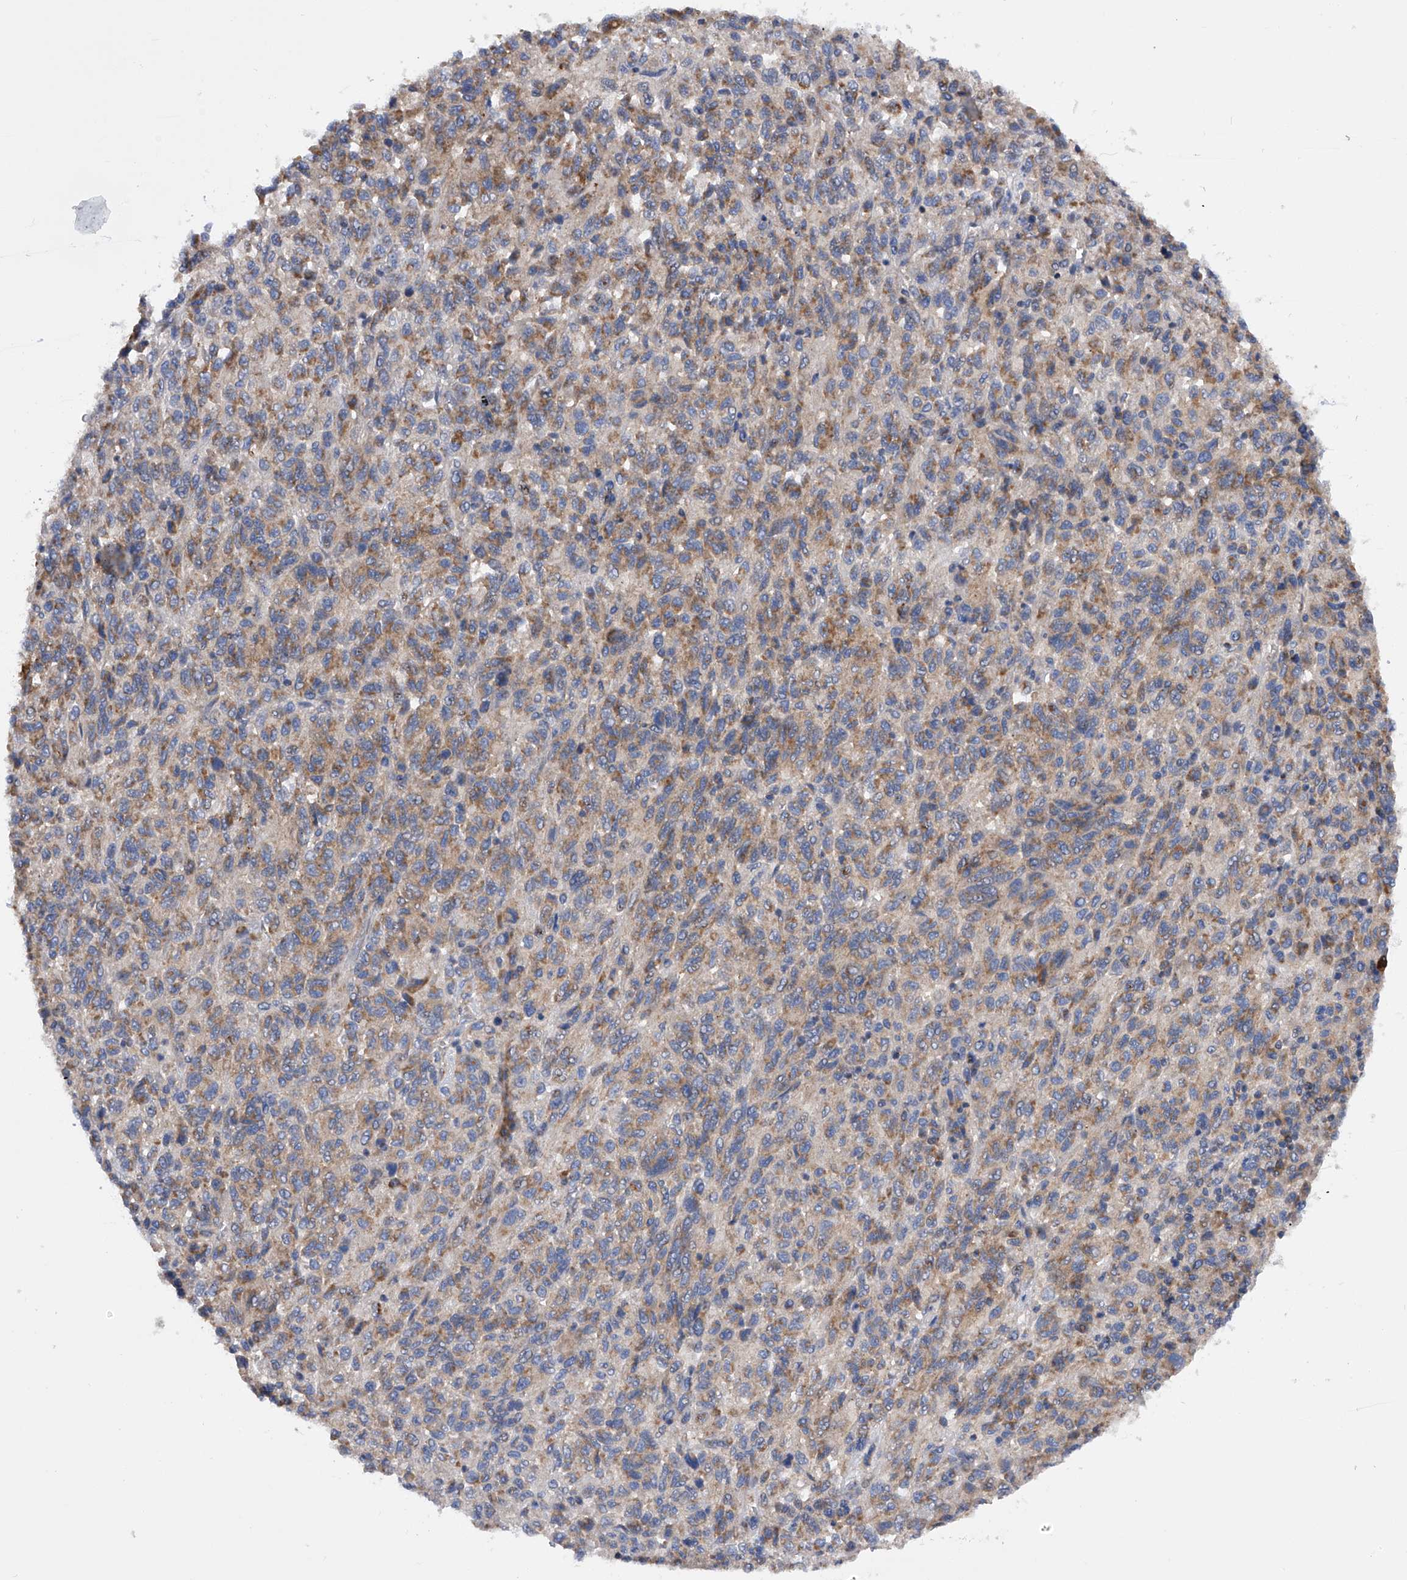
{"staining": {"intensity": "weak", "quantity": ">75%", "location": "cytoplasmic/membranous"}, "tissue": "melanoma", "cell_type": "Tumor cells", "image_type": "cancer", "snomed": [{"axis": "morphology", "description": "Malignant melanoma, Metastatic site"}, {"axis": "topography", "description": "Lung"}], "caption": "This image reveals malignant melanoma (metastatic site) stained with immunohistochemistry to label a protein in brown. The cytoplasmic/membranous of tumor cells show weak positivity for the protein. Nuclei are counter-stained blue.", "gene": "MLYCD", "patient": {"sex": "male", "age": 64}}